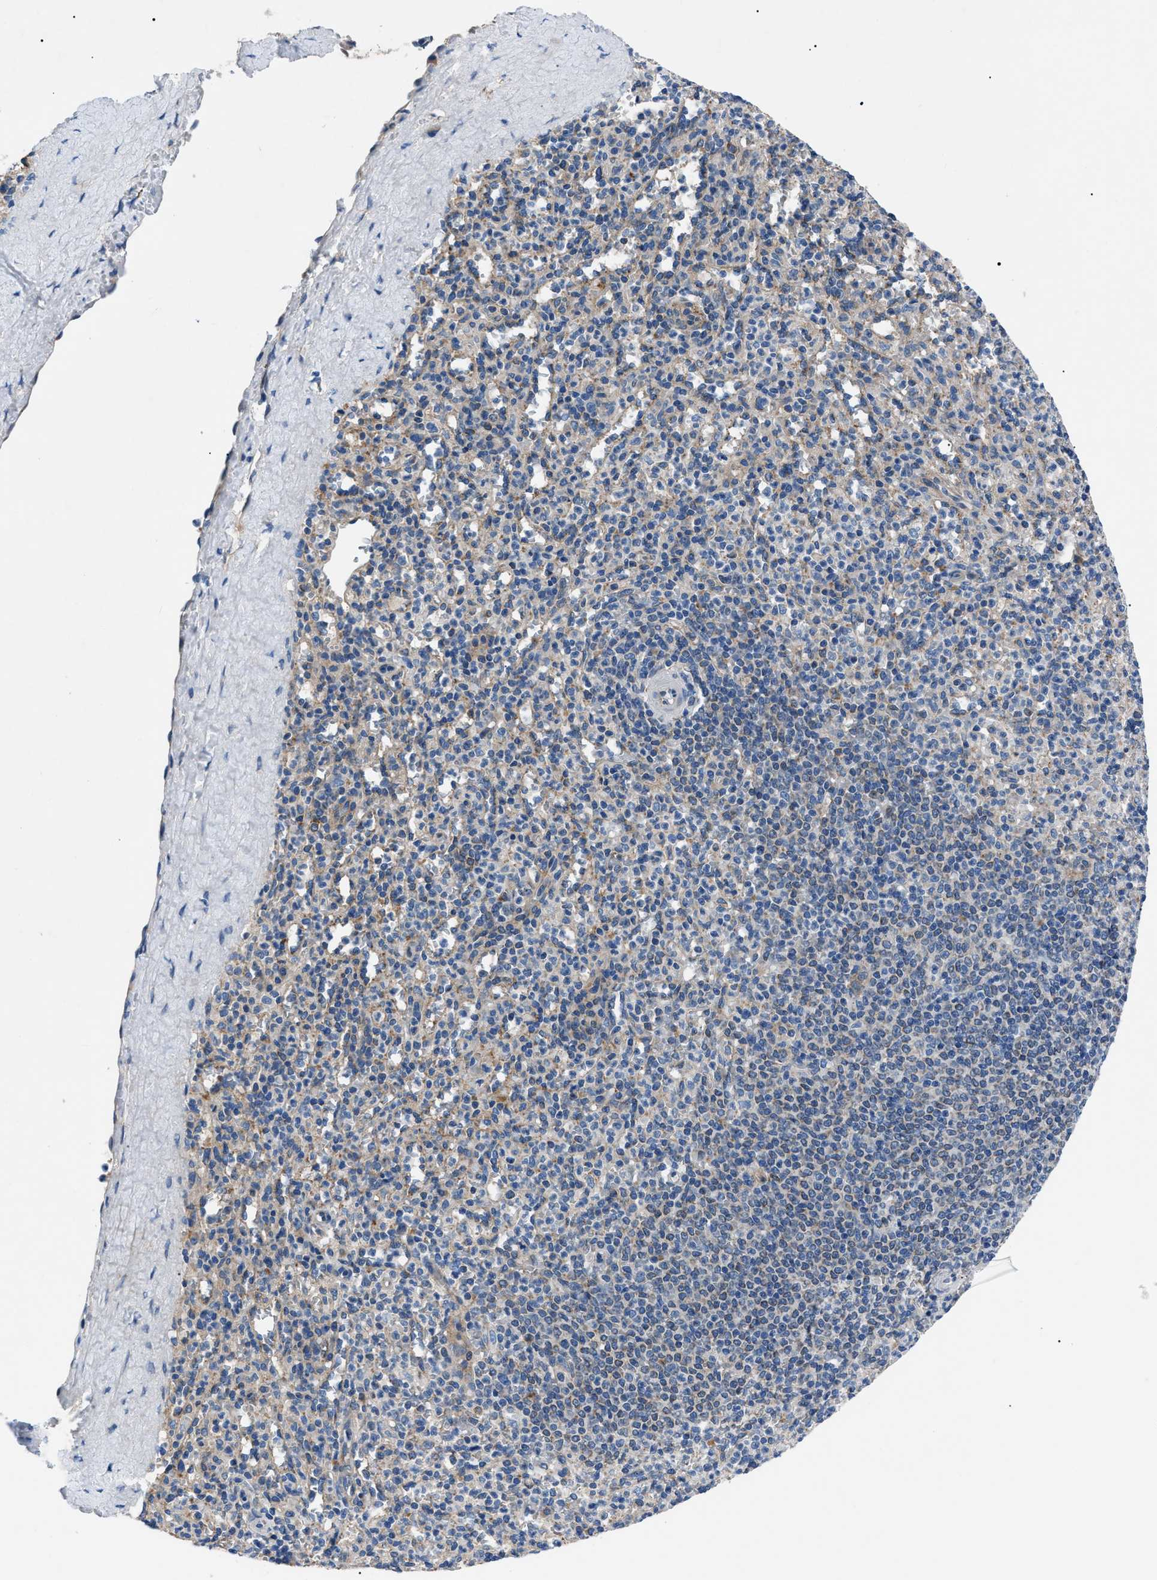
{"staining": {"intensity": "weak", "quantity": "25%-75%", "location": "cytoplasmic/membranous"}, "tissue": "spleen", "cell_type": "Cells in red pulp", "image_type": "normal", "snomed": [{"axis": "morphology", "description": "Normal tissue, NOS"}, {"axis": "topography", "description": "Spleen"}], "caption": "DAB (3,3'-diaminobenzidine) immunohistochemical staining of benign human spleen exhibits weak cytoplasmic/membranous protein staining in approximately 25%-75% of cells in red pulp. (brown staining indicates protein expression, while blue staining denotes nuclei).", "gene": "ZDHHC24", "patient": {"sex": "male", "age": 36}}